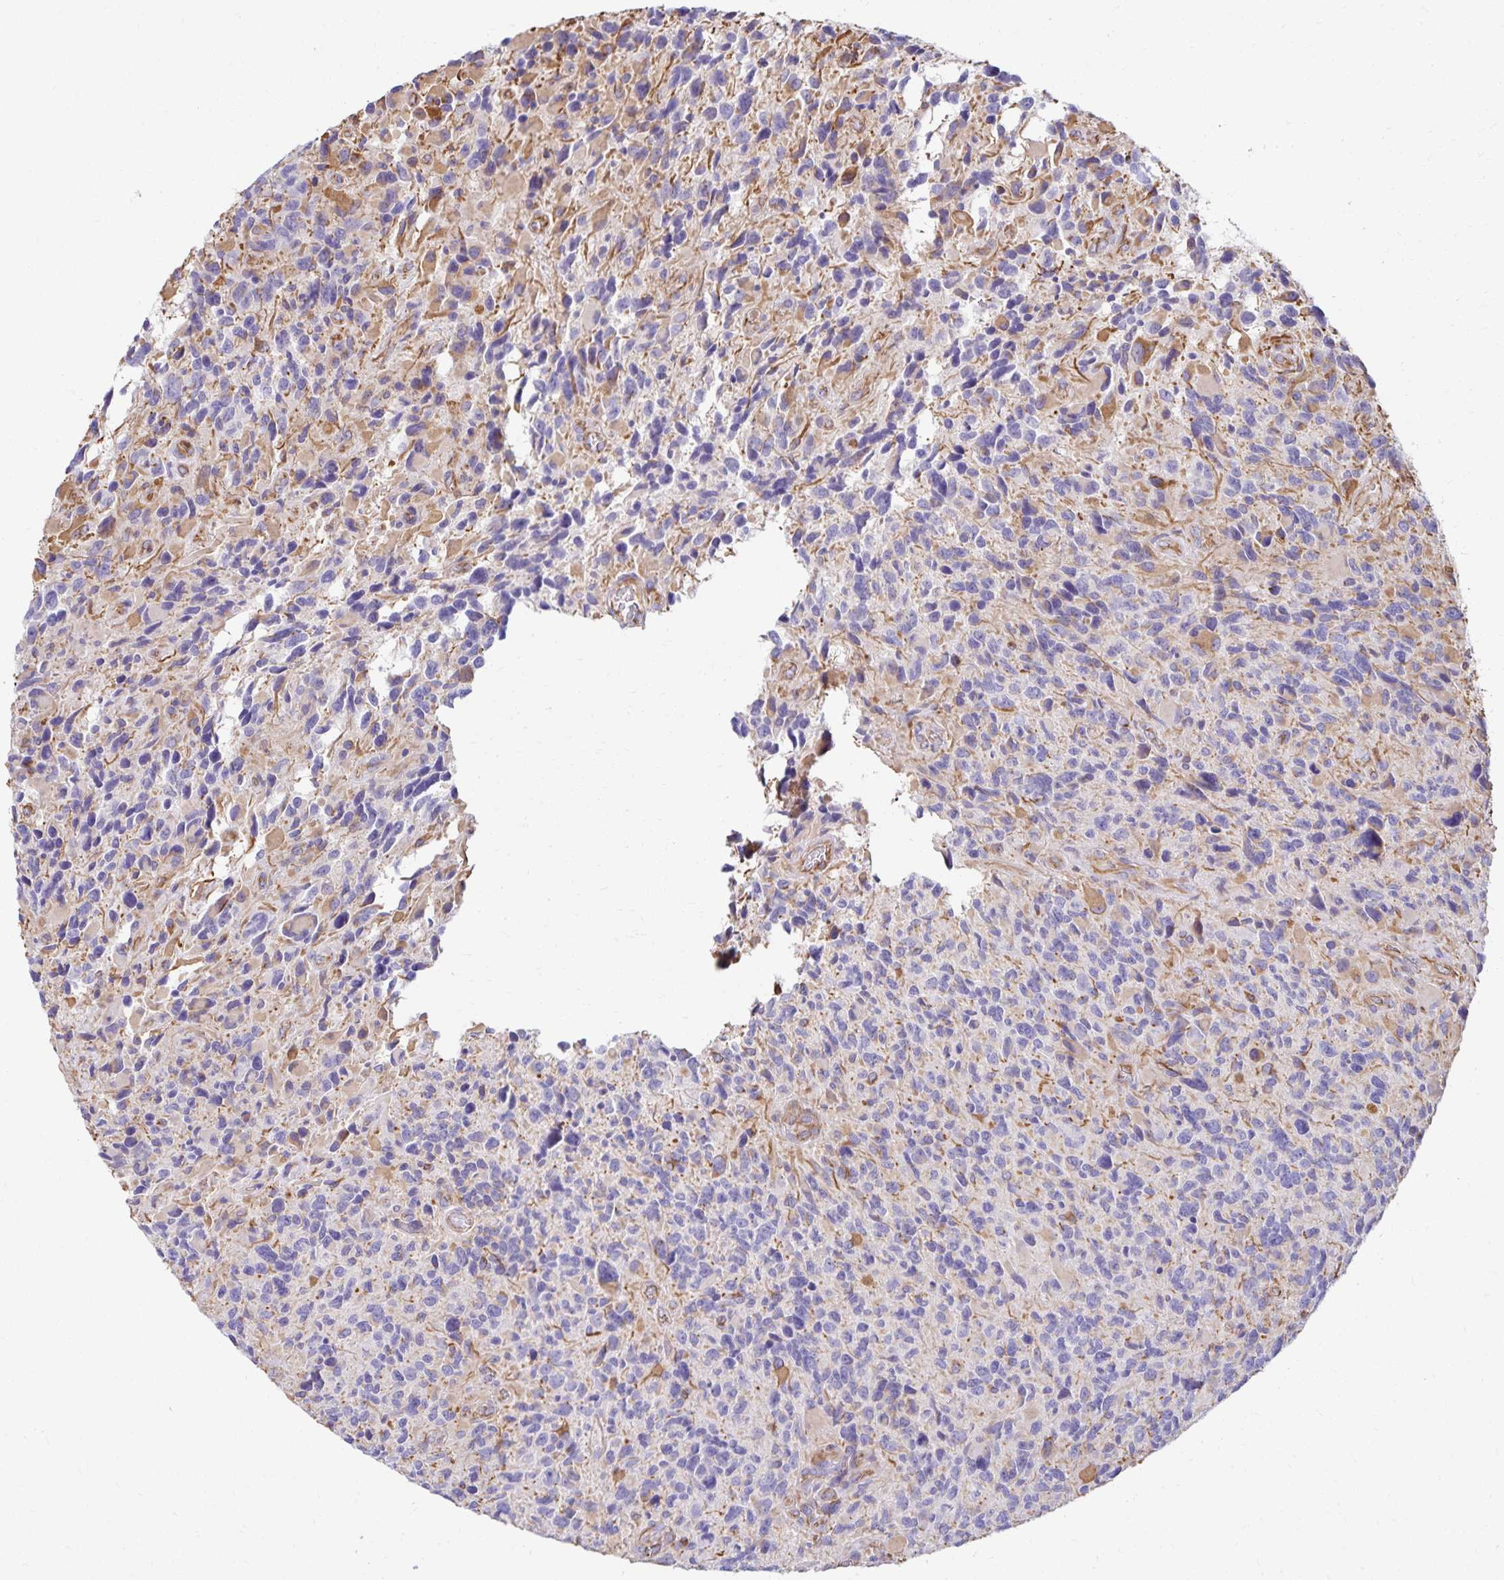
{"staining": {"intensity": "moderate", "quantity": "<25%", "location": "cytoplasmic/membranous"}, "tissue": "glioma", "cell_type": "Tumor cells", "image_type": "cancer", "snomed": [{"axis": "morphology", "description": "Glioma, malignant, High grade"}, {"axis": "topography", "description": "Brain"}], "caption": "Tumor cells reveal moderate cytoplasmic/membranous positivity in approximately <25% of cells in high-grade glioma (malignant). The staining was performed using DAB (3,3'-diaminobenzidine) to visualize the protein expression in brown, while the nuclei were stained in blue with hematoxylin (Magnification: 20x).", "gene": "TRPV6", "patient": {"sex": "male", "age": 46}}